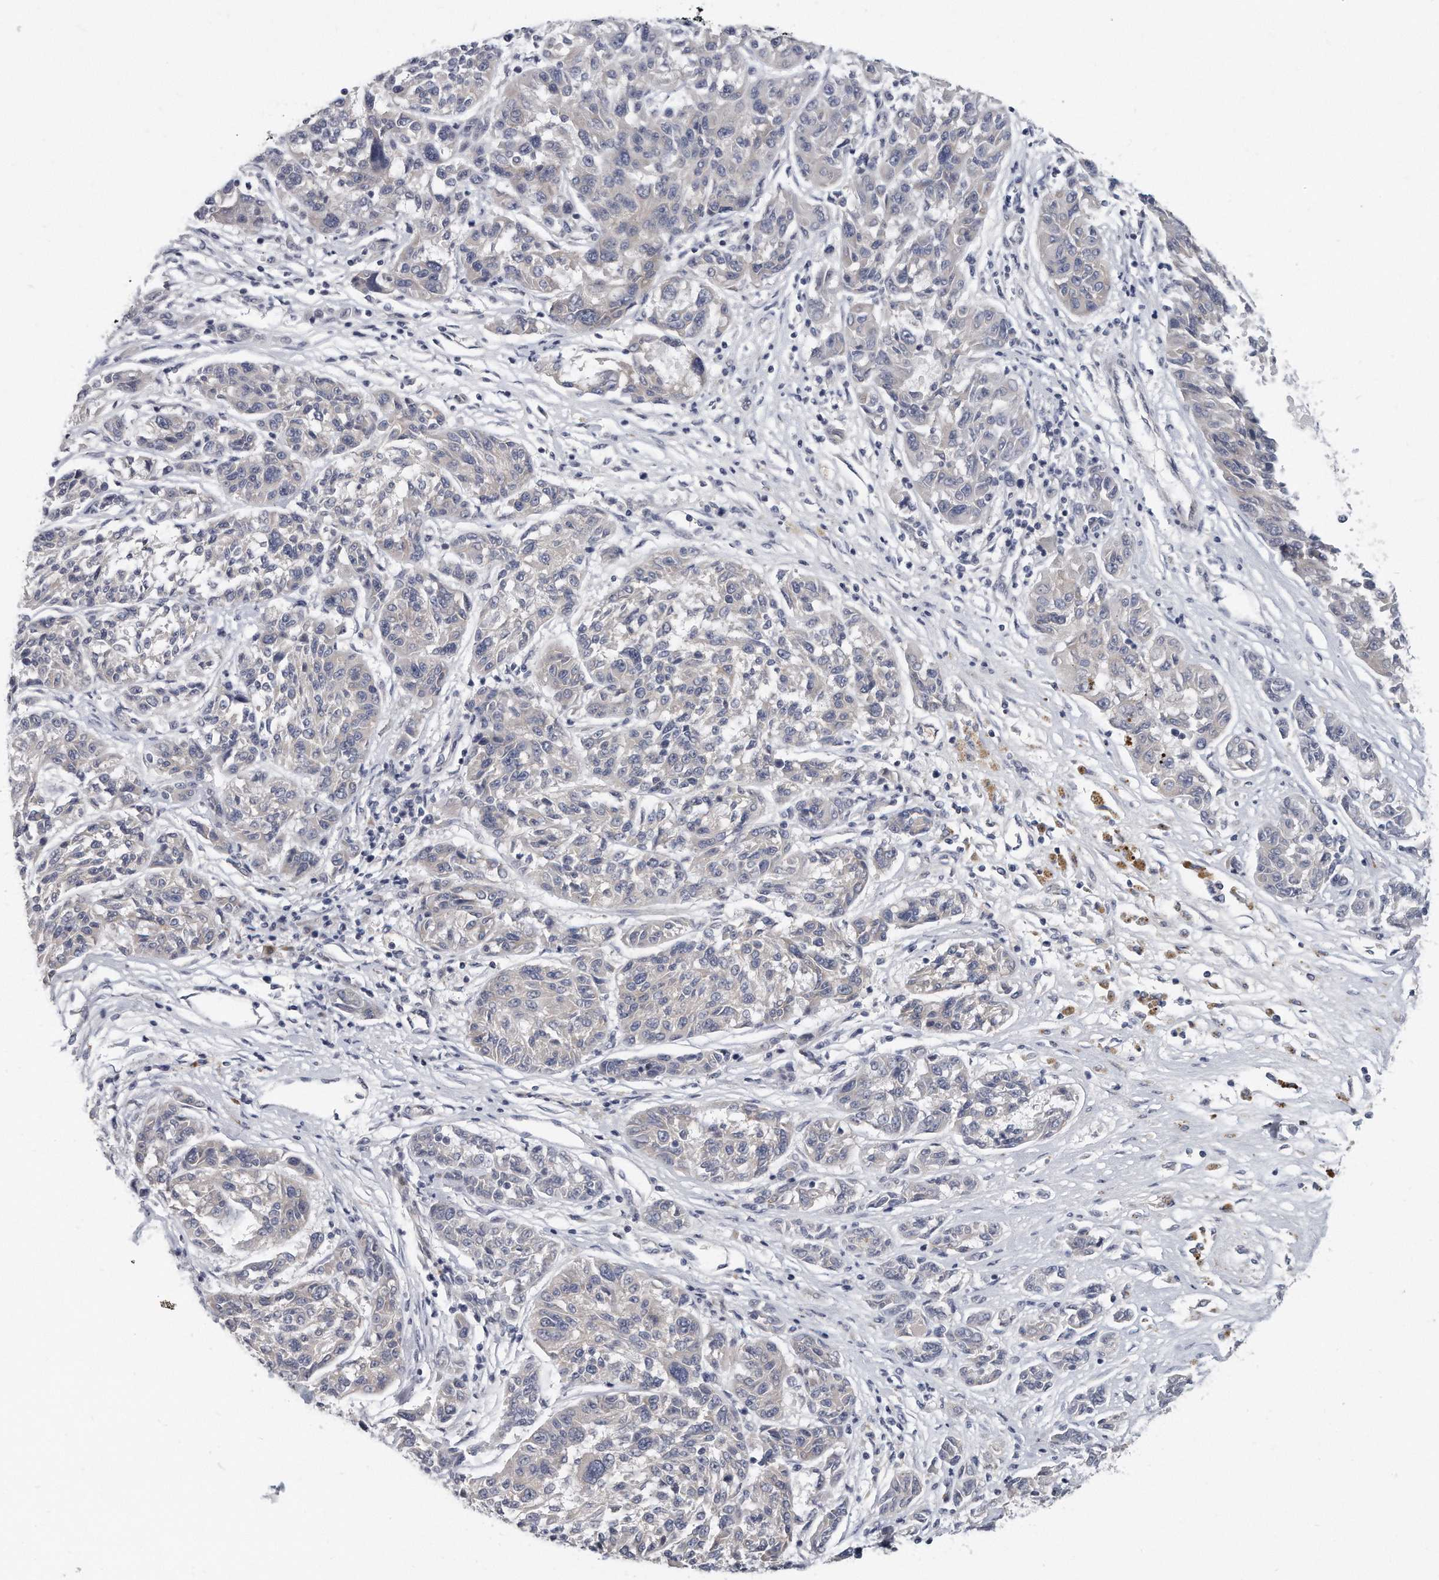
{"staining": {"intensity": "negative", "quantity": "none", "location": "none"}, "tissue": "melanoma", "cell_type": "Tumor cells", "image_type": "cancer", "snomed": [{"axis": "morphology", "description": "Malignant melanoma, NOS"}, {"axis": "topography", "description": "Skin"}], "caption": "Immunohistochemical staining of melanoma shows no significant positivity in tumor cells.", "gene": "PLEKHA6", "patient": {"sex": "male", "age": 53}}